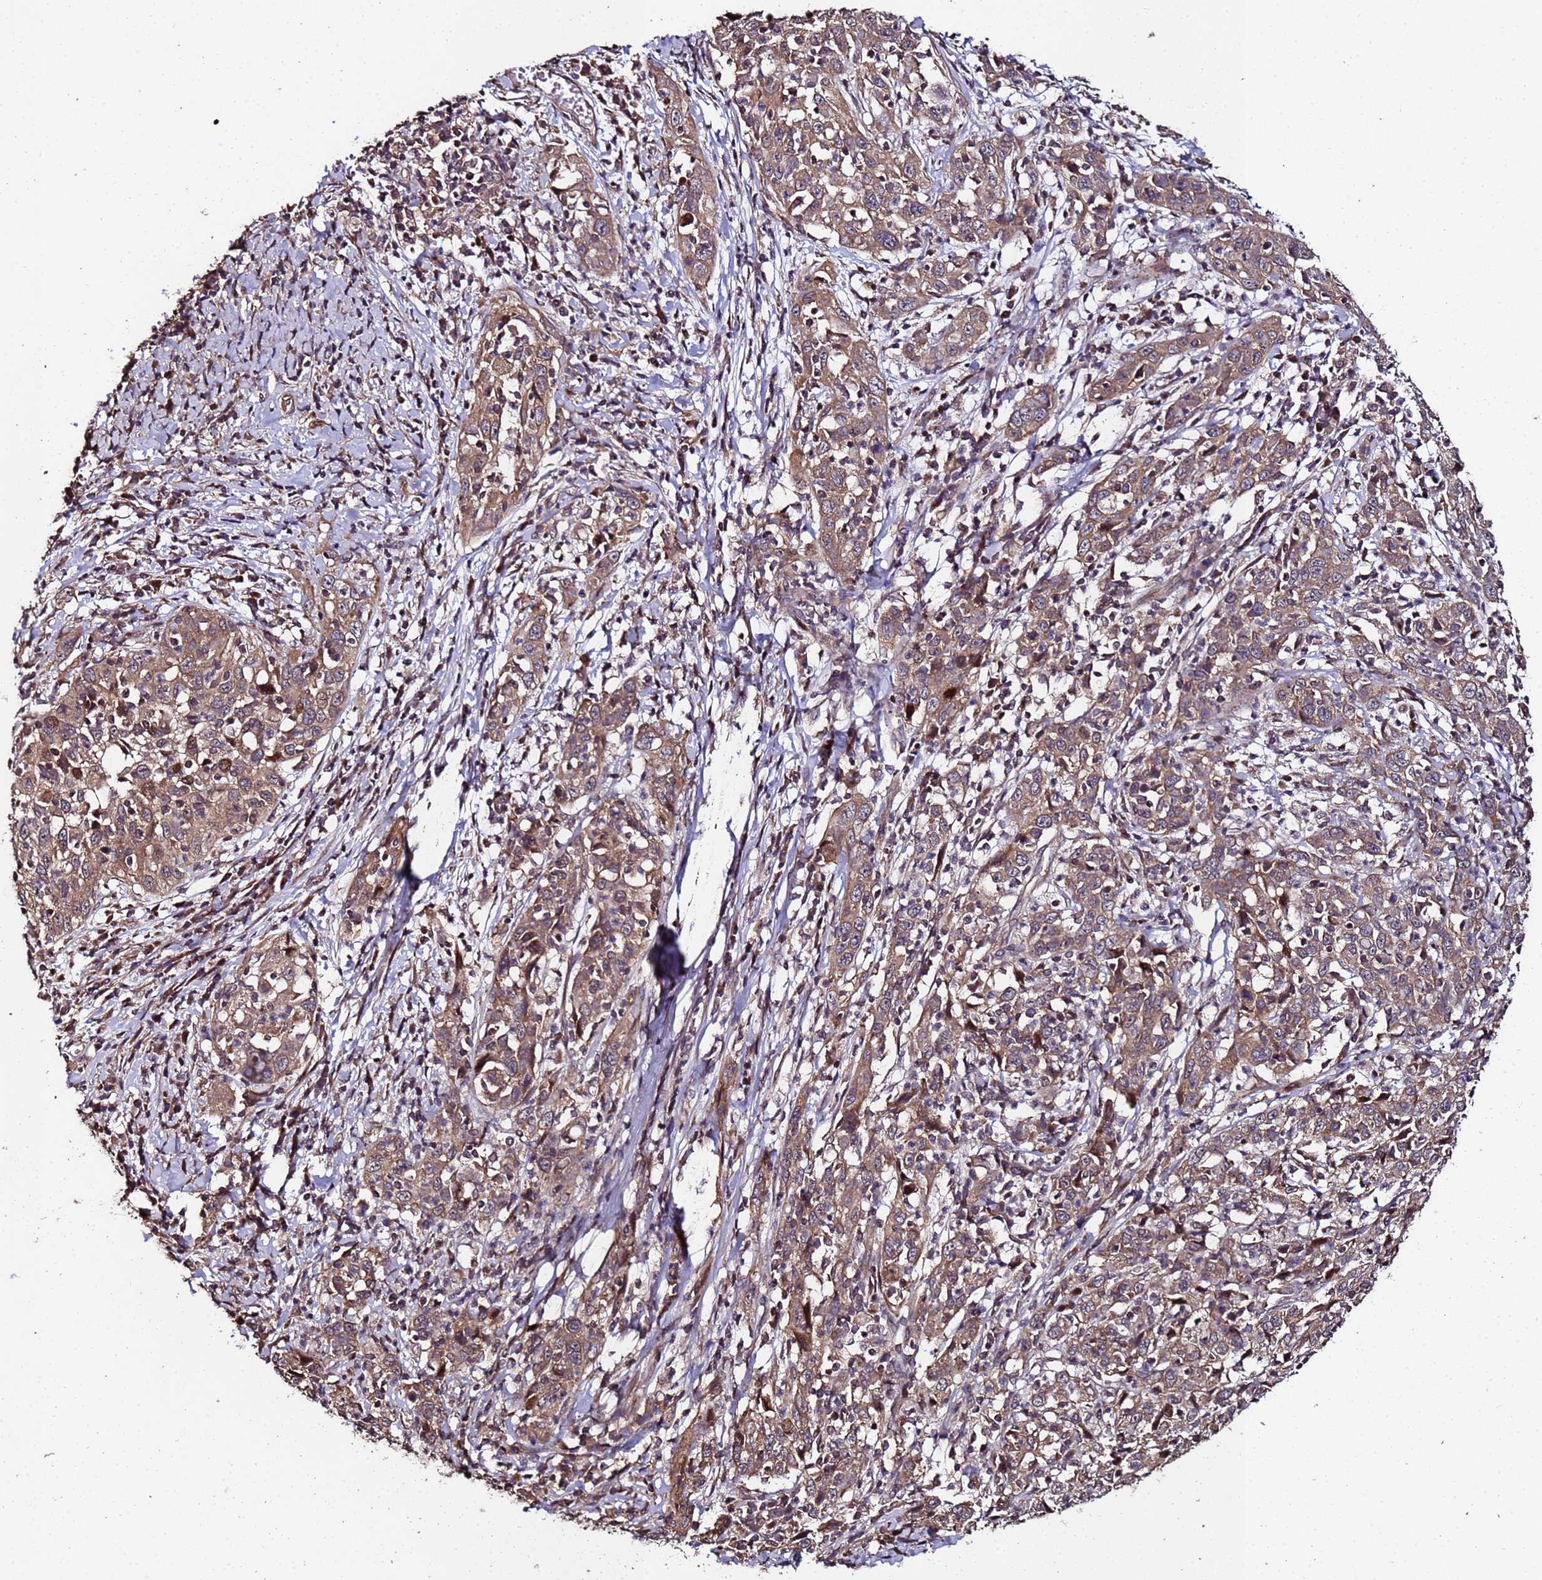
{"staining": {"intensity": "moderate", "quantity": ">75%", "location": "cytoplasmic/membranous"}, "tissue": "cervical cancer", "cell_type": "Tumor cells", "image_type": "cancer", "snomed": [{"axis": "morphology", "description": "Squamous cell carcinoma, NOS"}, {"axis": "topography", "description": "Cervix"}], "caption": "A high-resolution histopathology image shows immunohistochemistry staining of squamous cell carcinoma (cervical), which exhibits moderate cytoplasmic/membranous positivity in approximately >75% of tumor cells. The staining is performed using DAB (3,3'-diaminobenzidine) brown chromogen to label protein expression. The nuclei are counter-stained blue using hematoxylin.", "gene": "PRODH", "patient": {"sex": "female", "age": 46}}